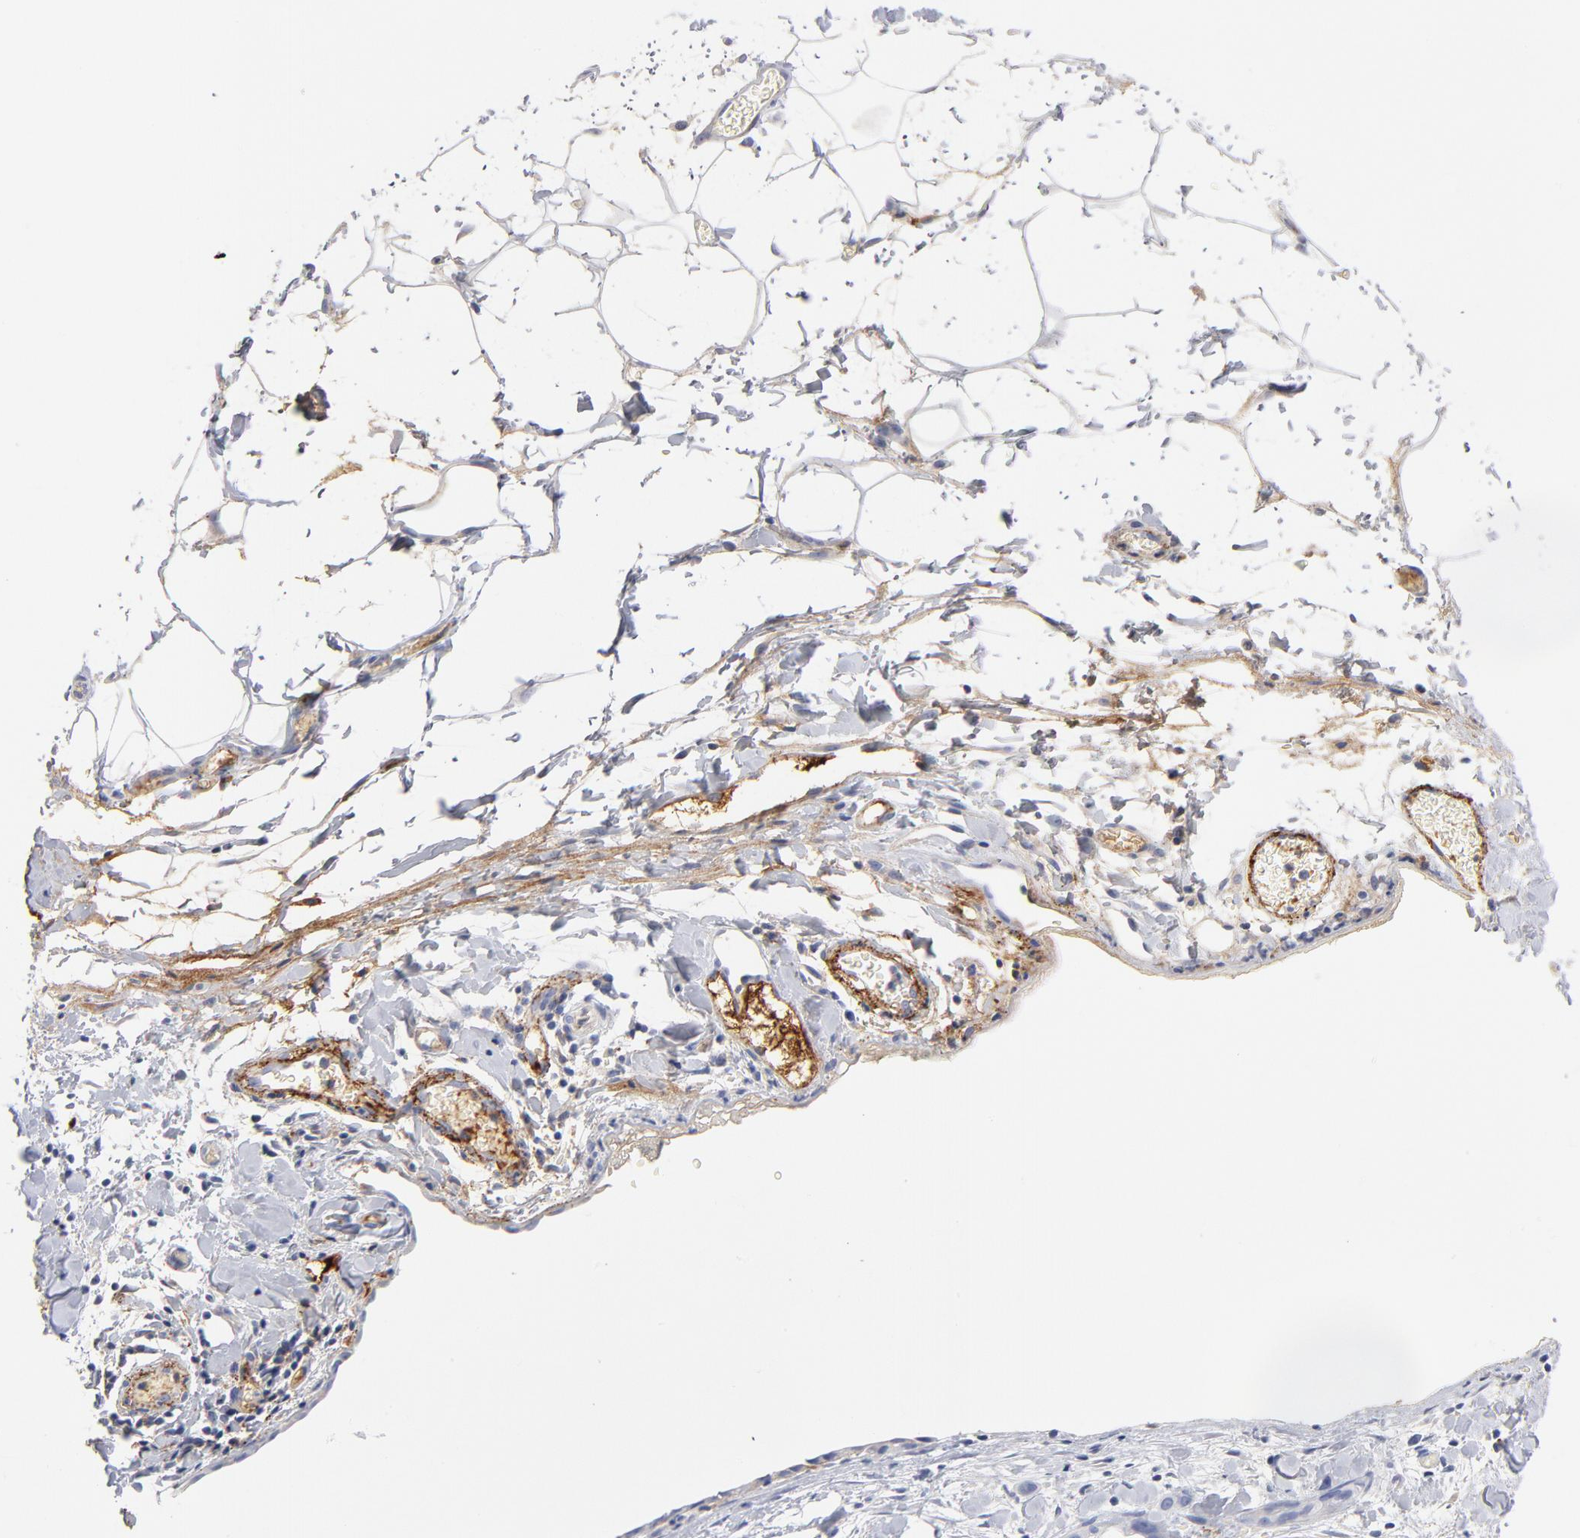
{"staining": {"intensity": "negative", "quantity": "none", "location": "none"}, "tissue": "stomach cancer", "cell_type": "Tumor cells", "image_type": "cancer", "snomed": [{"axis": "morphology", "description": "Adenocarcinoma, NOS"}, {"axis": "topography", "description": "Stomach, upper"}], "caption": "Stomach cancer (adenocarcinoma) stained for a protein using immunohistochemistry (IHC) reveals no positivity tumor cells.", "gene": "PLAT", "patient": {"sex": "male", "age": 47}}